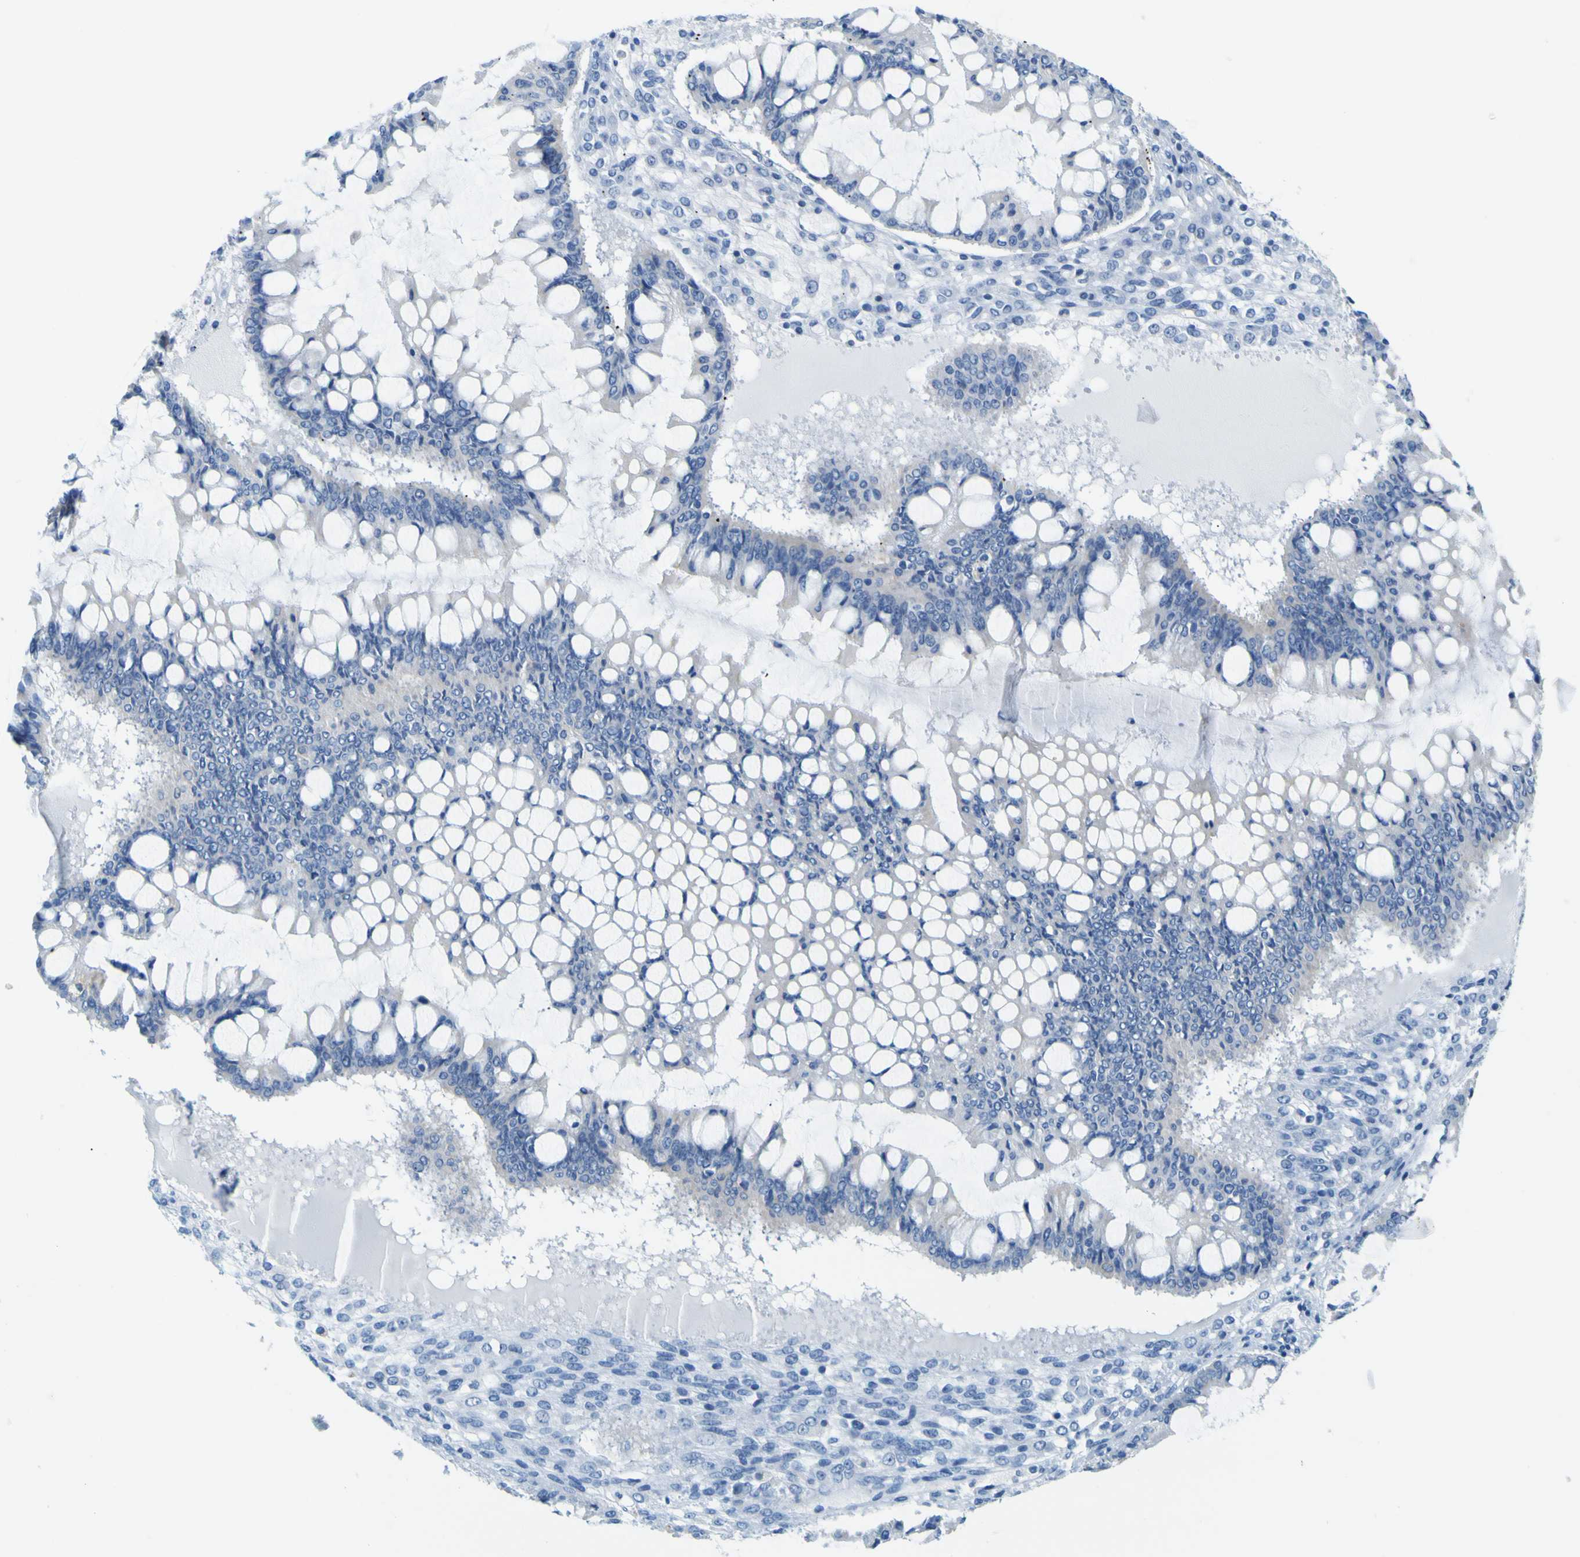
{"staining": {"intensity": "negative", "quantity": "none", "location": "none"}, "tissue": "ovarian cancer", "cell_type": "Tumor cells", "image_type": "cancer", "snomed": [{"axis": "morphology", "description": "Cystadenocarcinoma, mucinous, NOS"}, {"axis": "topography", "description": "Ovary"}], "caption": "Immunohistochemistry (IHC) of human ovarian cancer reveals no expression in tumor cells.", "gene": "ACSL1", "patient": {"sex": "female", "age": 73}}